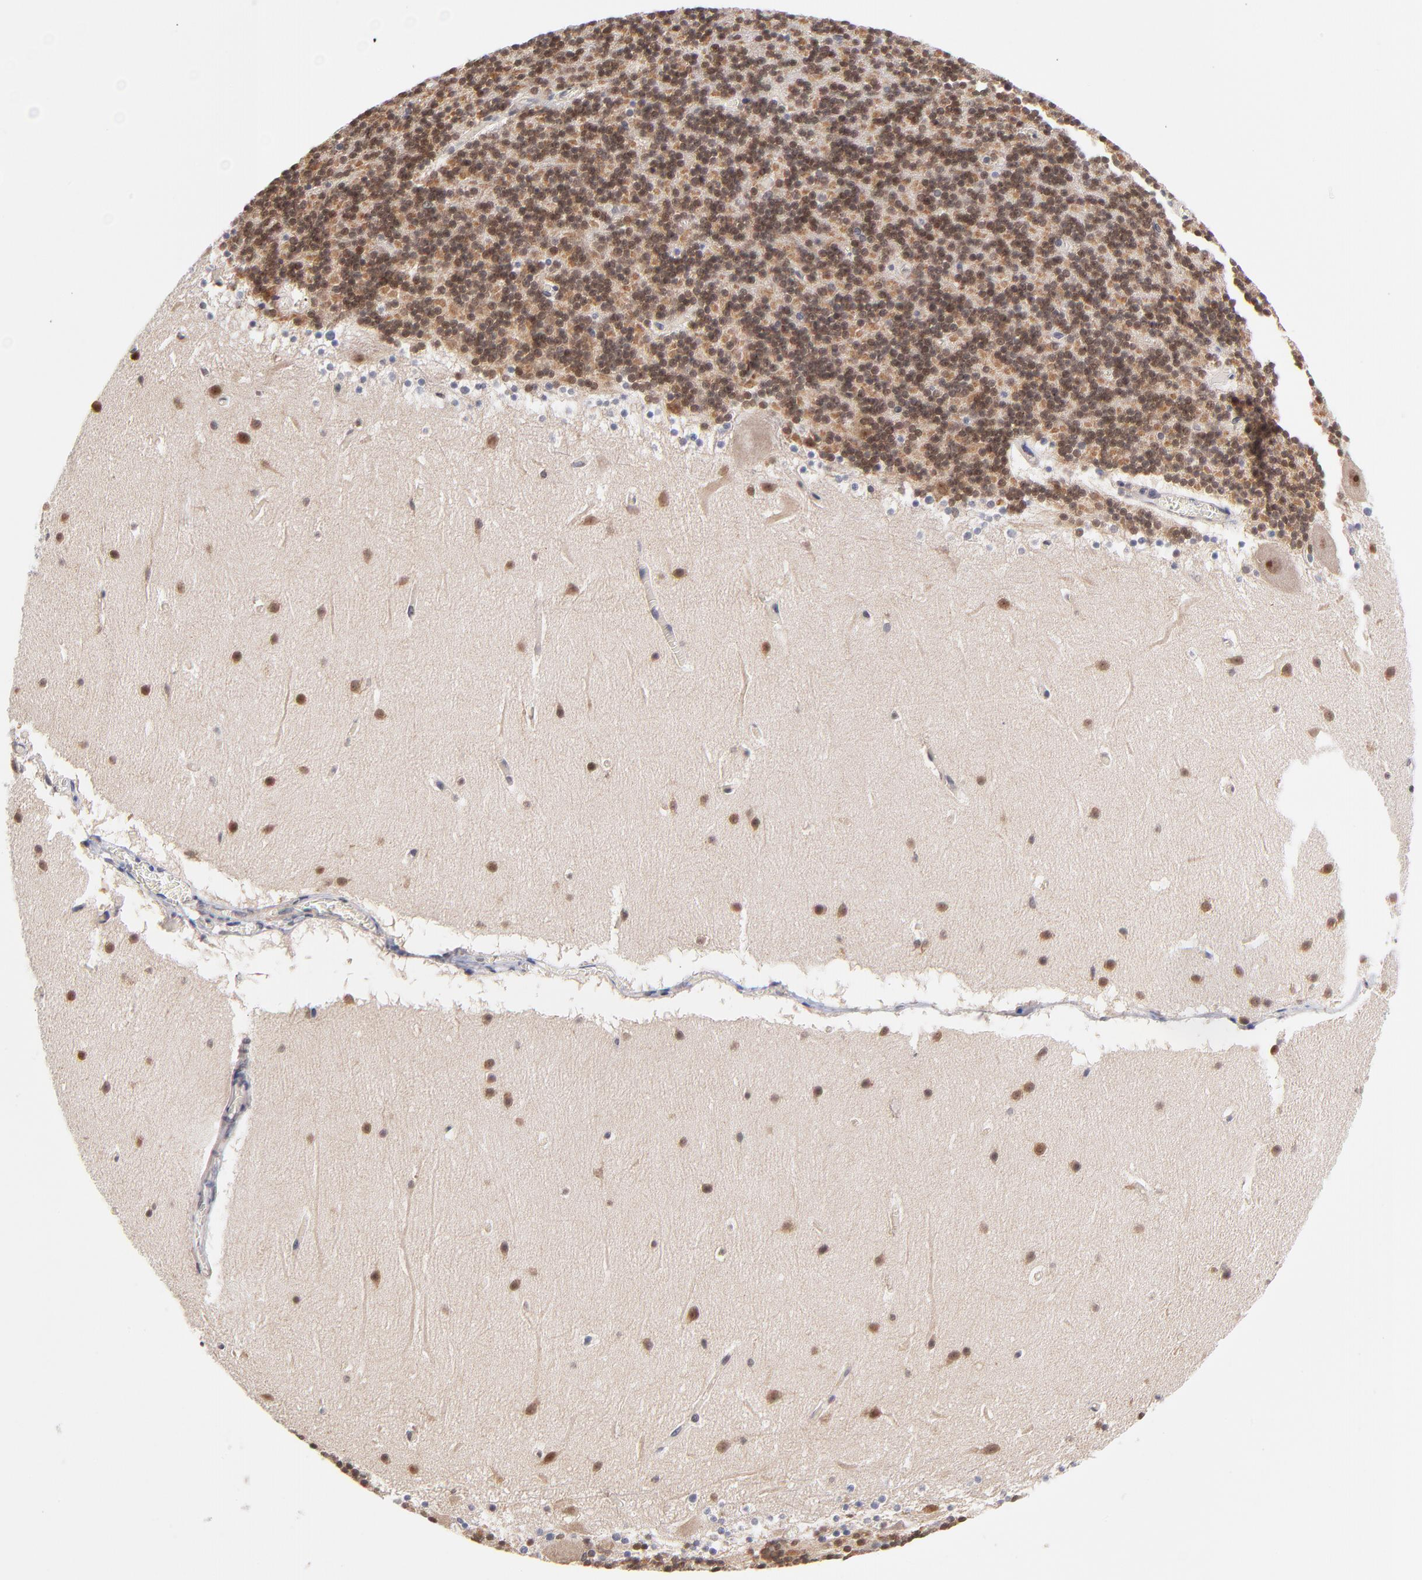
{"staining": {"intensity": "weak", "quantity": ">75%", "location": "cytoplasmic/membranous"}, "tissue": "cerebellum", "cell_type": "Cells in granular layer", "image_type": "normal", "snomed": [{"axis": "morphology", "description": "Normal tissue, NOS"}, {"axis": "topography", "description": "Cerebellum"}], "caption": "Protein staining by immunohistochemistry (IHC) demonstrates weak cytoplasmic/membranous positivity in about >75% of cells in granular layer in benign cerebellum. (IHC, brightfield microscopy, high magnification).", "gene": "UBE2E2", "patient": {"sex": "male", "age": 45}}